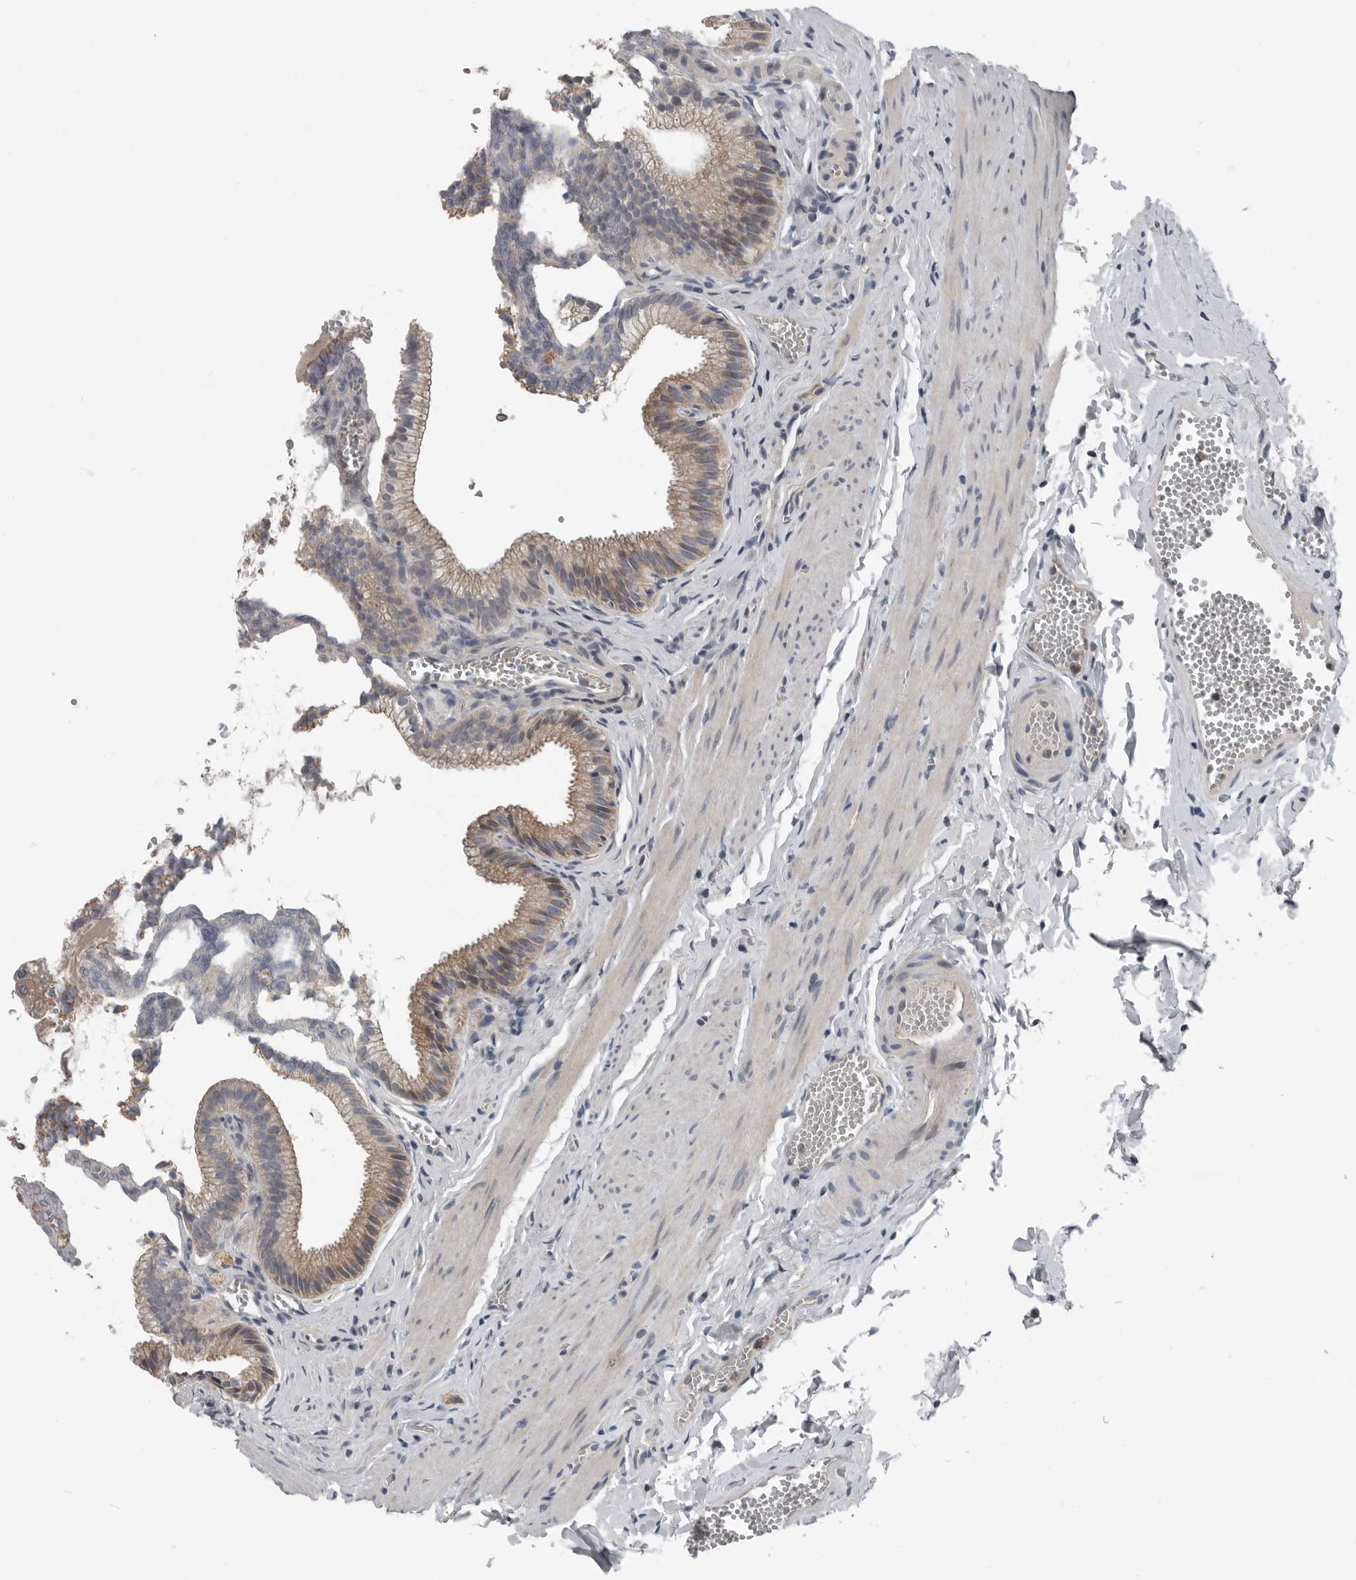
{"staining": {"intensity": "moderate", "quantity": ">75%", "location": "cytoplasmic/membranous"}, "tissue": "gallbladder", "cell_type": "Glandular cells", "image_type": "normal", "snomed": [{"axis": "morphology", "description": "Normal tissue, NOS"}, {"axis": "topography", "description": "Gallbladder"}], "caption": "Immunohistochemical staining of normal gallbladder displays medium levels of moderate cytoplasmic/membranous staining in about >75% of glandular cells.", "gene": "TMEM199", "patient": {"sex": "male", "age": 38}}